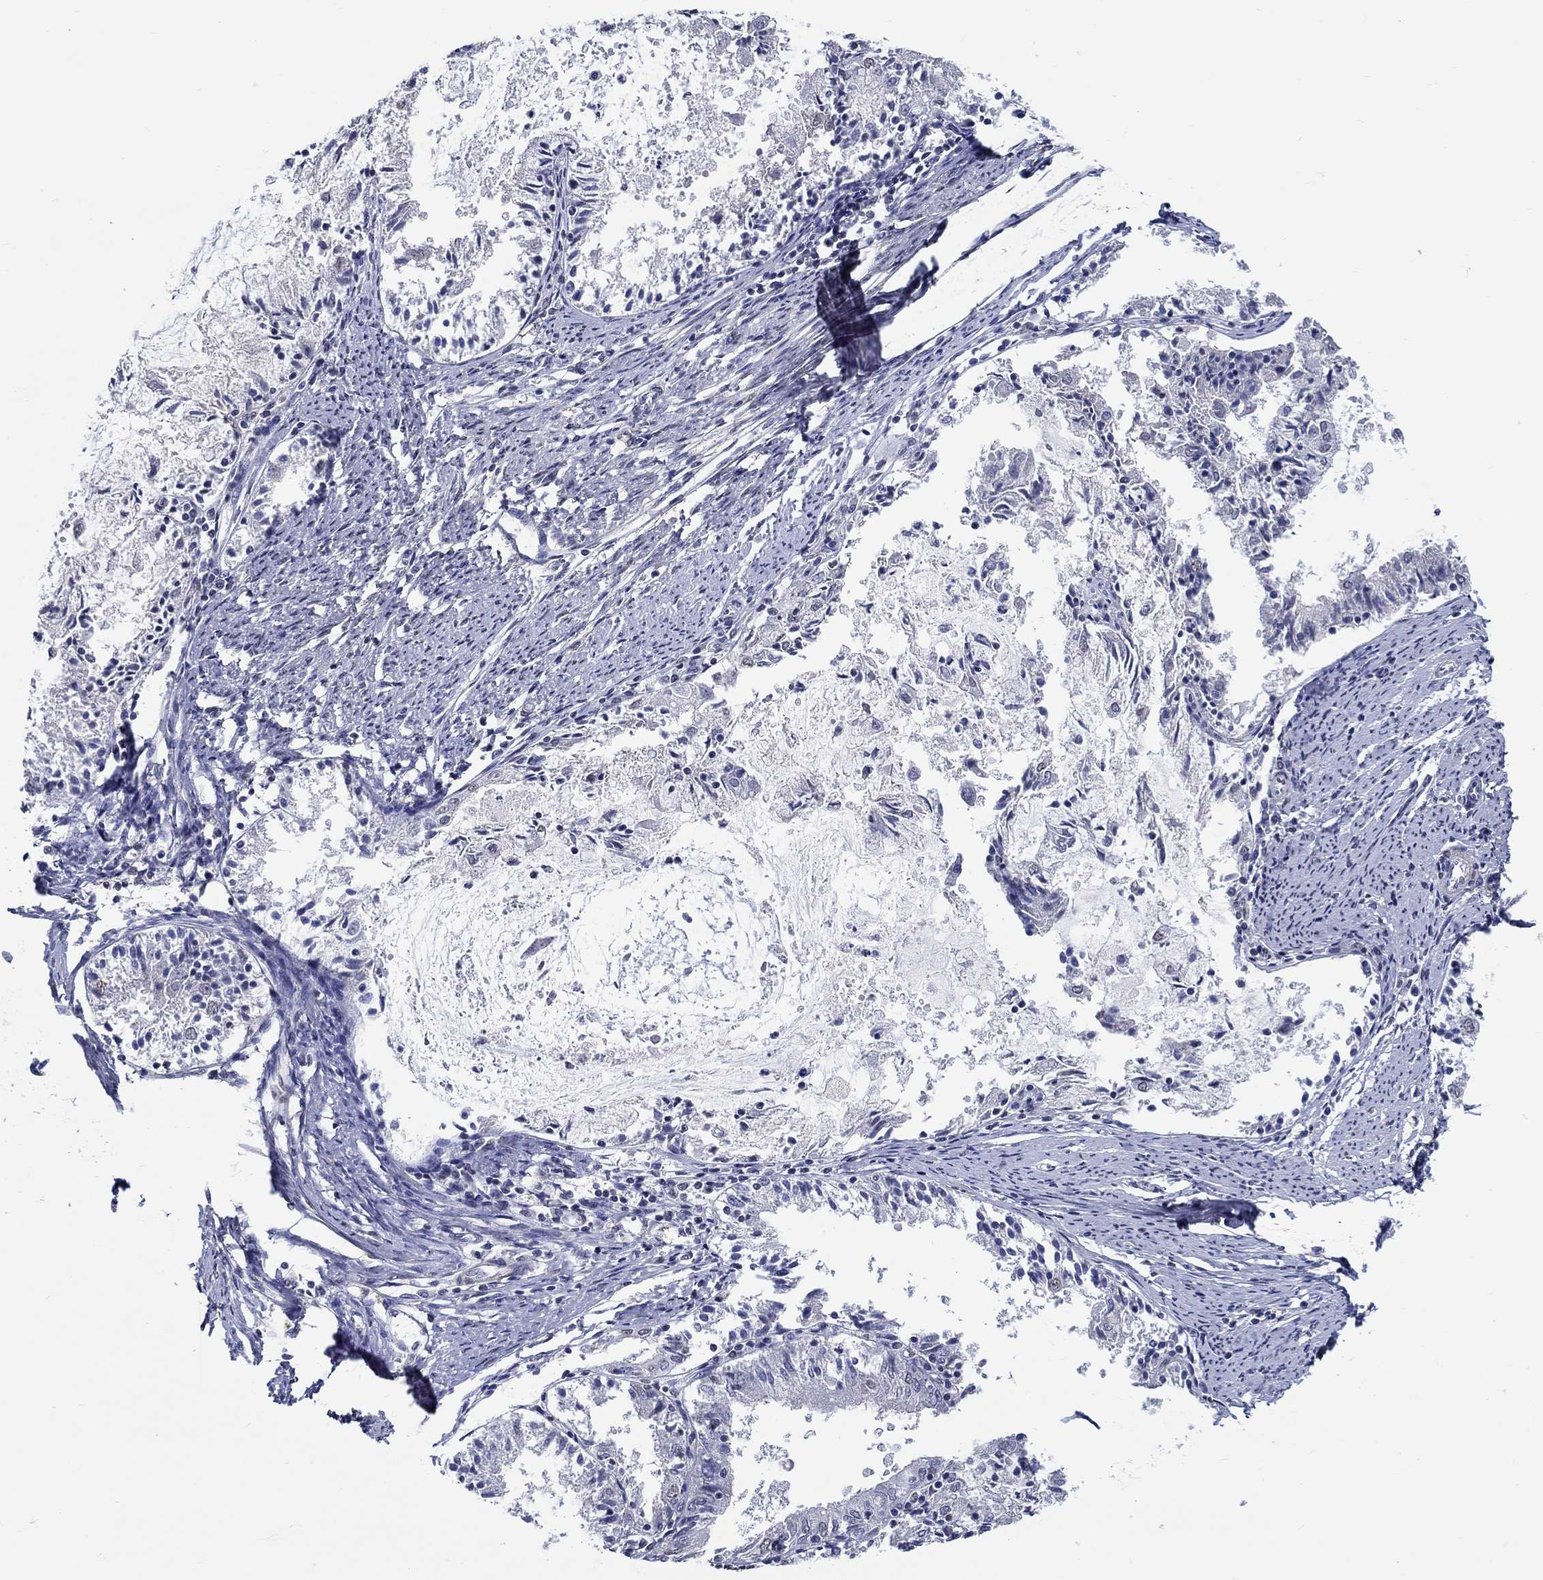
{"staining": {"intensity": "negative", "quantity": "none", "location": "none"}, "tissue": "endometrial cancer", "cell_type": "Tumor cells", "image_type": "cancer", "snomed": [{"axis": "morphology", "description": "Adenocarcinoma, NOS"}, {"axis": "topography", "description": "Endometrium"}], "caption": "The image reveals no significant staining in tumor cells of adenocarcinoma (endometrial).", "gene": "PDE1B", "patient": {"sex": "female", "age": 57}}